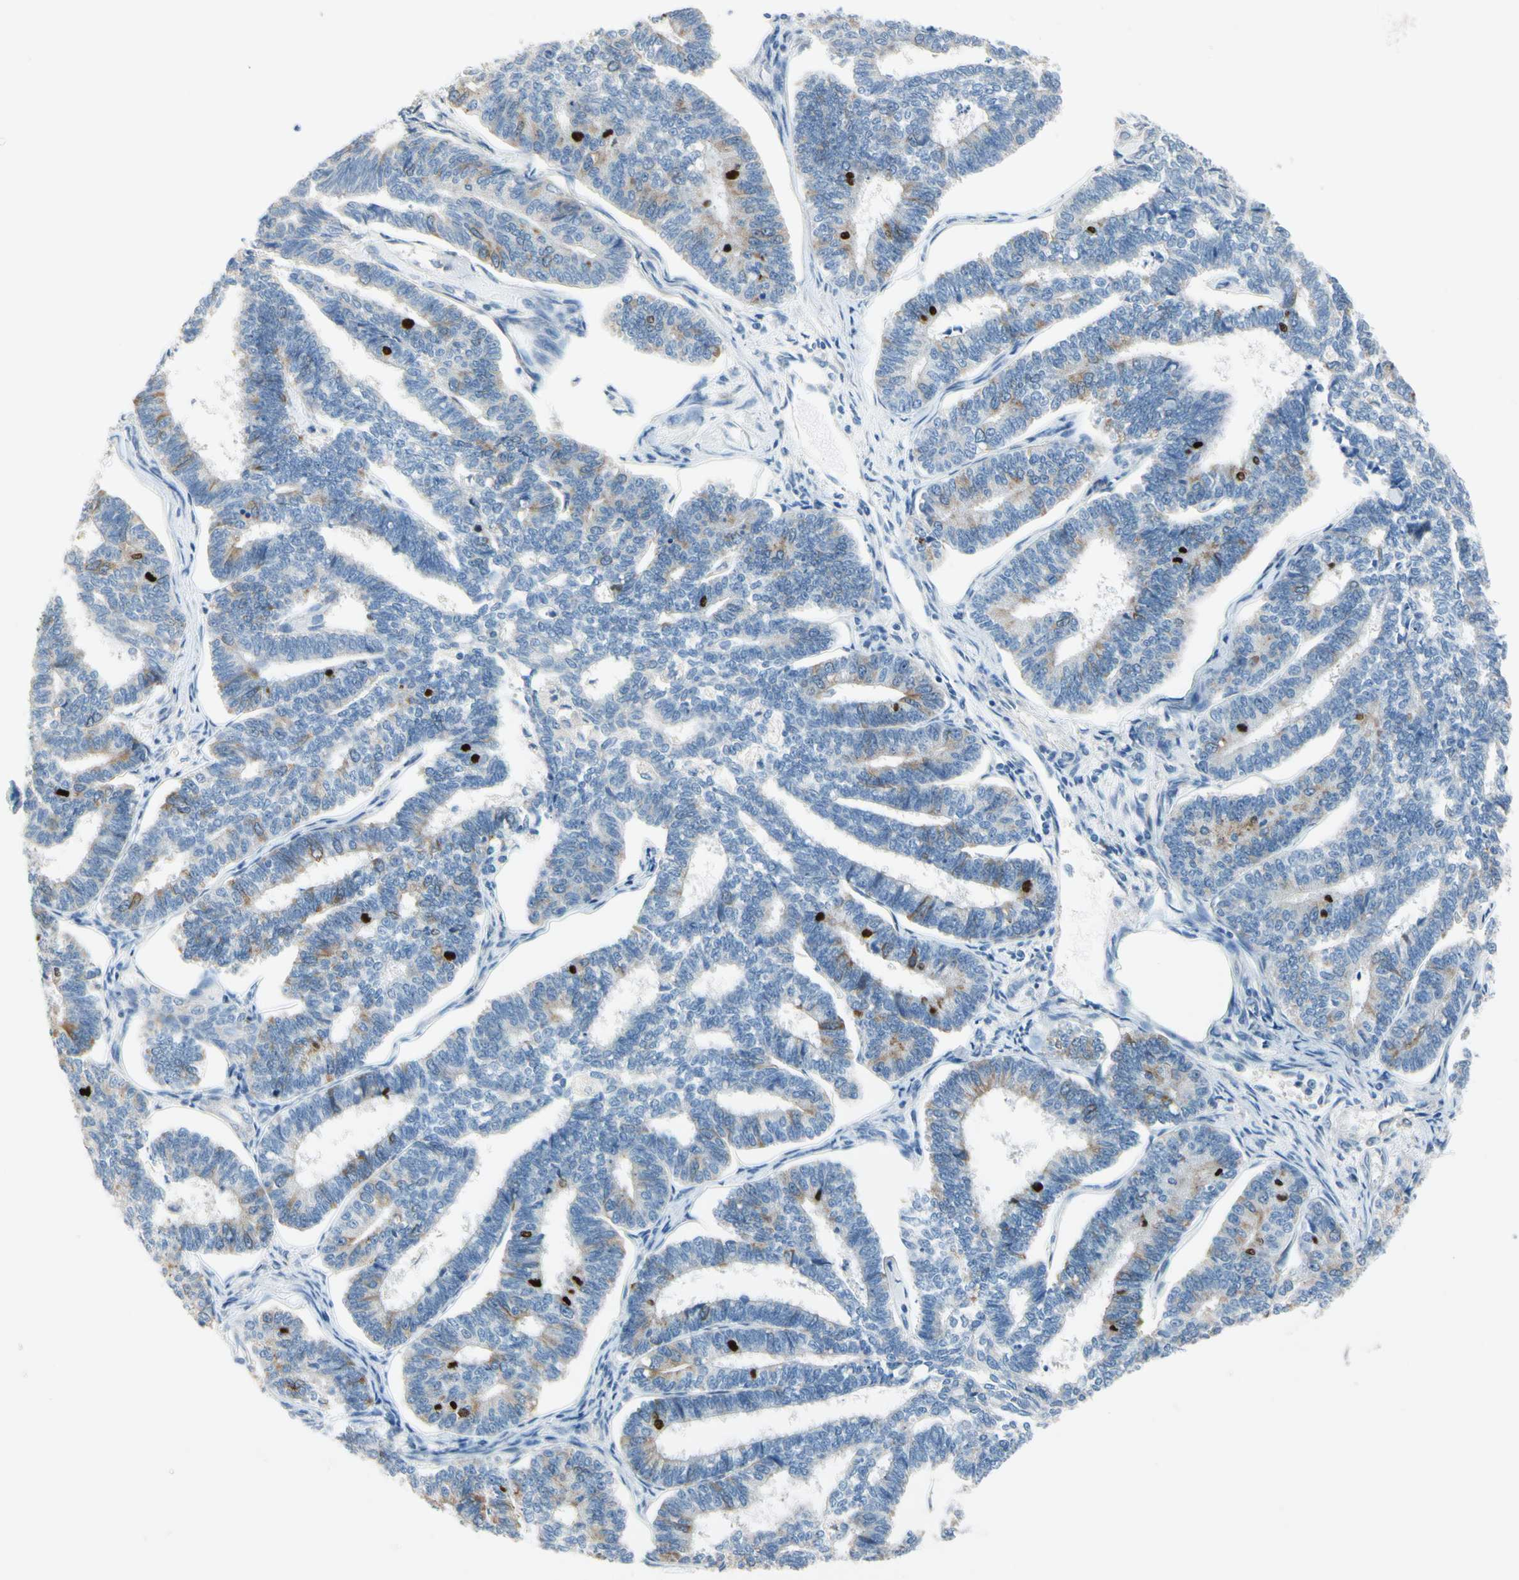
{"staining": {"intensity": "weak", "quantity": "<25%", "location": "cytoplasmic/membranous"}, "tissue": "endometrial cancer", "cell_type": "Tumor cells", "image_type": "cancer", "snomed": [{"axis": "morphology", "description": "Adenocarcinoma, NOS"}, {"axis": "topography", "description": "Endometrium"}], "caption": "IHC of endometrial cancer (adenocarcinoma) demonstrates no staining in tumor cells. (DAB (3,3'-diaminobenzidine) immunohistochemistry (IHC) with hematoxylin counter stain).", "gene": "CKAP2", "patient": {"sex": "female", "age": 70}}